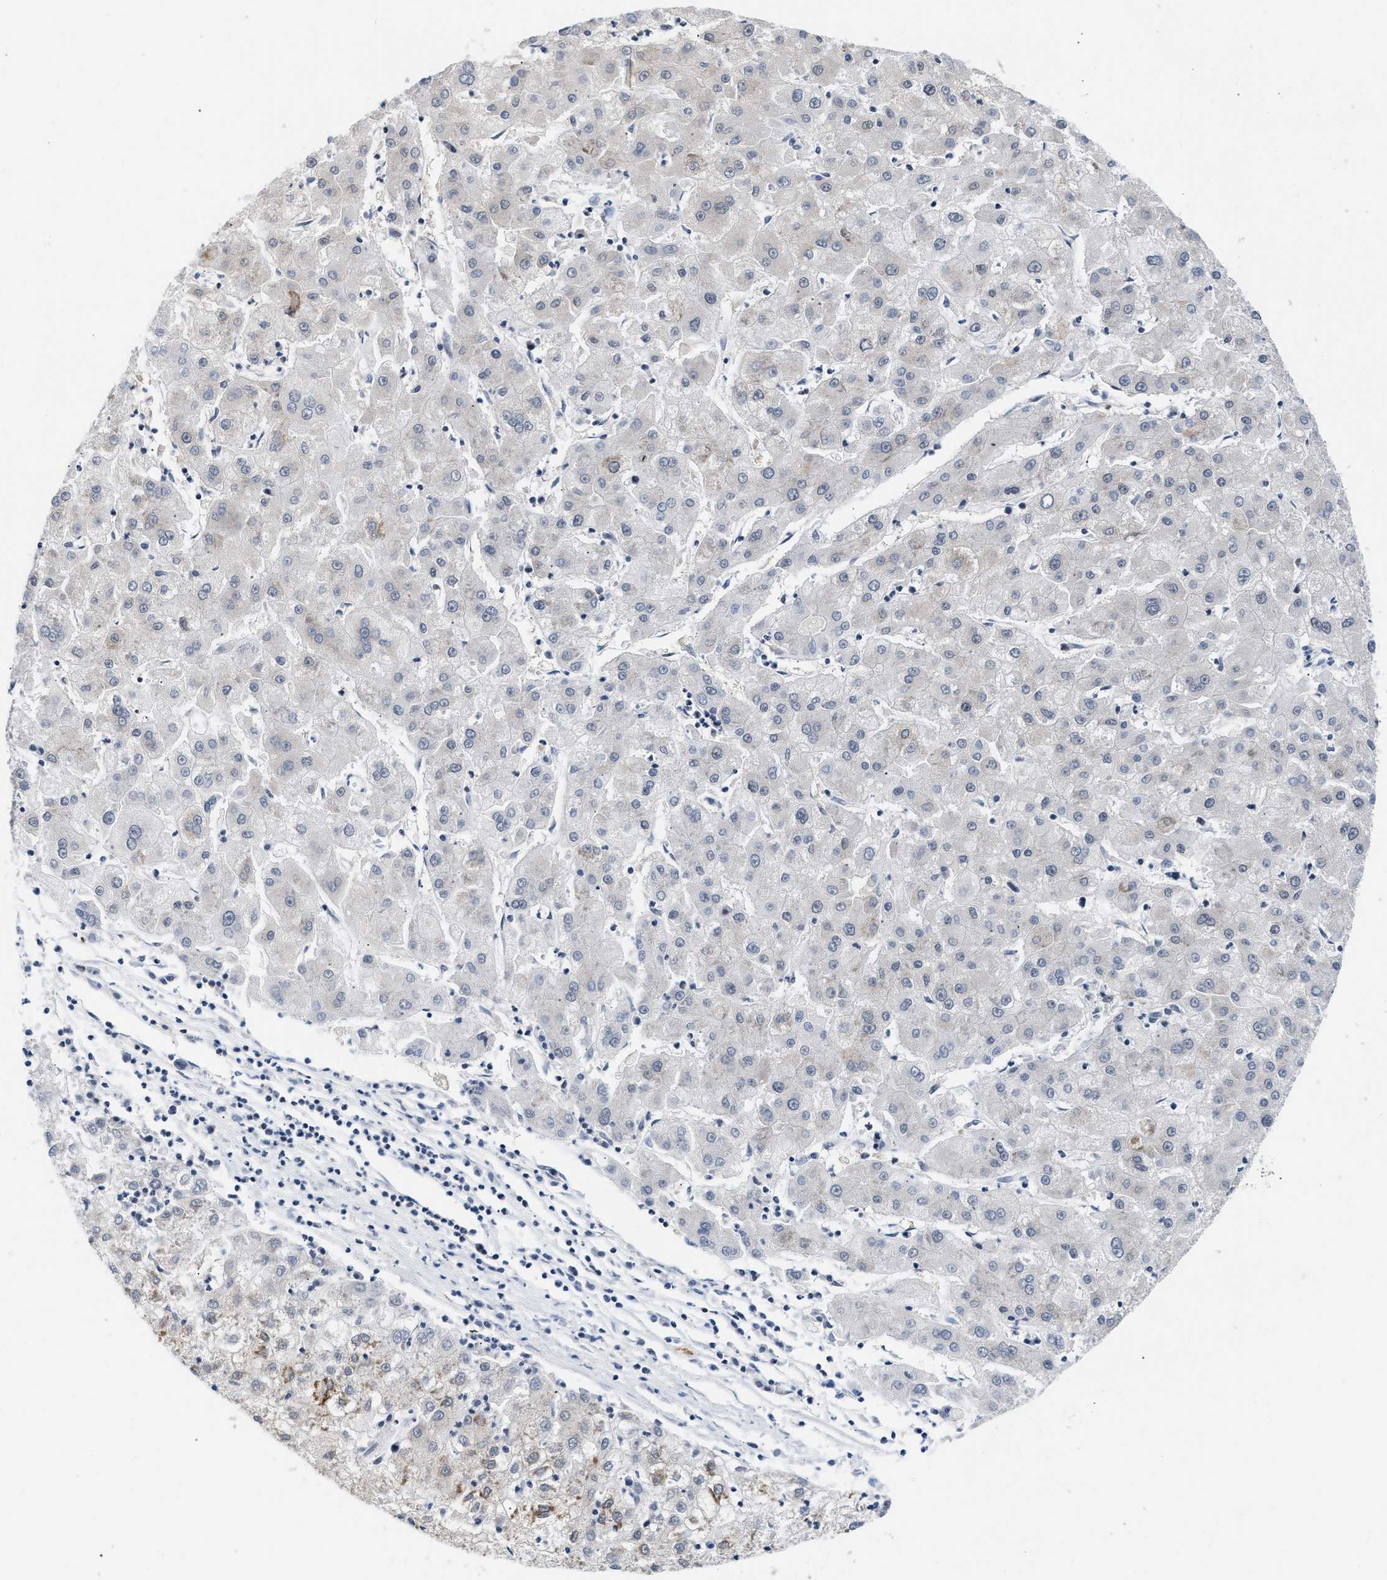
{"staining": {"intensity": "moderate", "quantity": "<25%", "location": "cytoplasmic/membranous"}, "tissue": "liver cancer", "cell_type": "Tumor cells", "image_type": "cancer", "snomed": [{"axis": "morphology", "description": "Carcinoma, Hepatocellular, NOS"}, {"axis": "topography", "description": "Liver"}], "caption": "IHC of liver cancer demonstrates low levels of moderate cytoplasmic/membranous expression in about <25% of tumor cells.", "gene": "TXNRD3", "patient": {"sex": "male", "age": 72}}